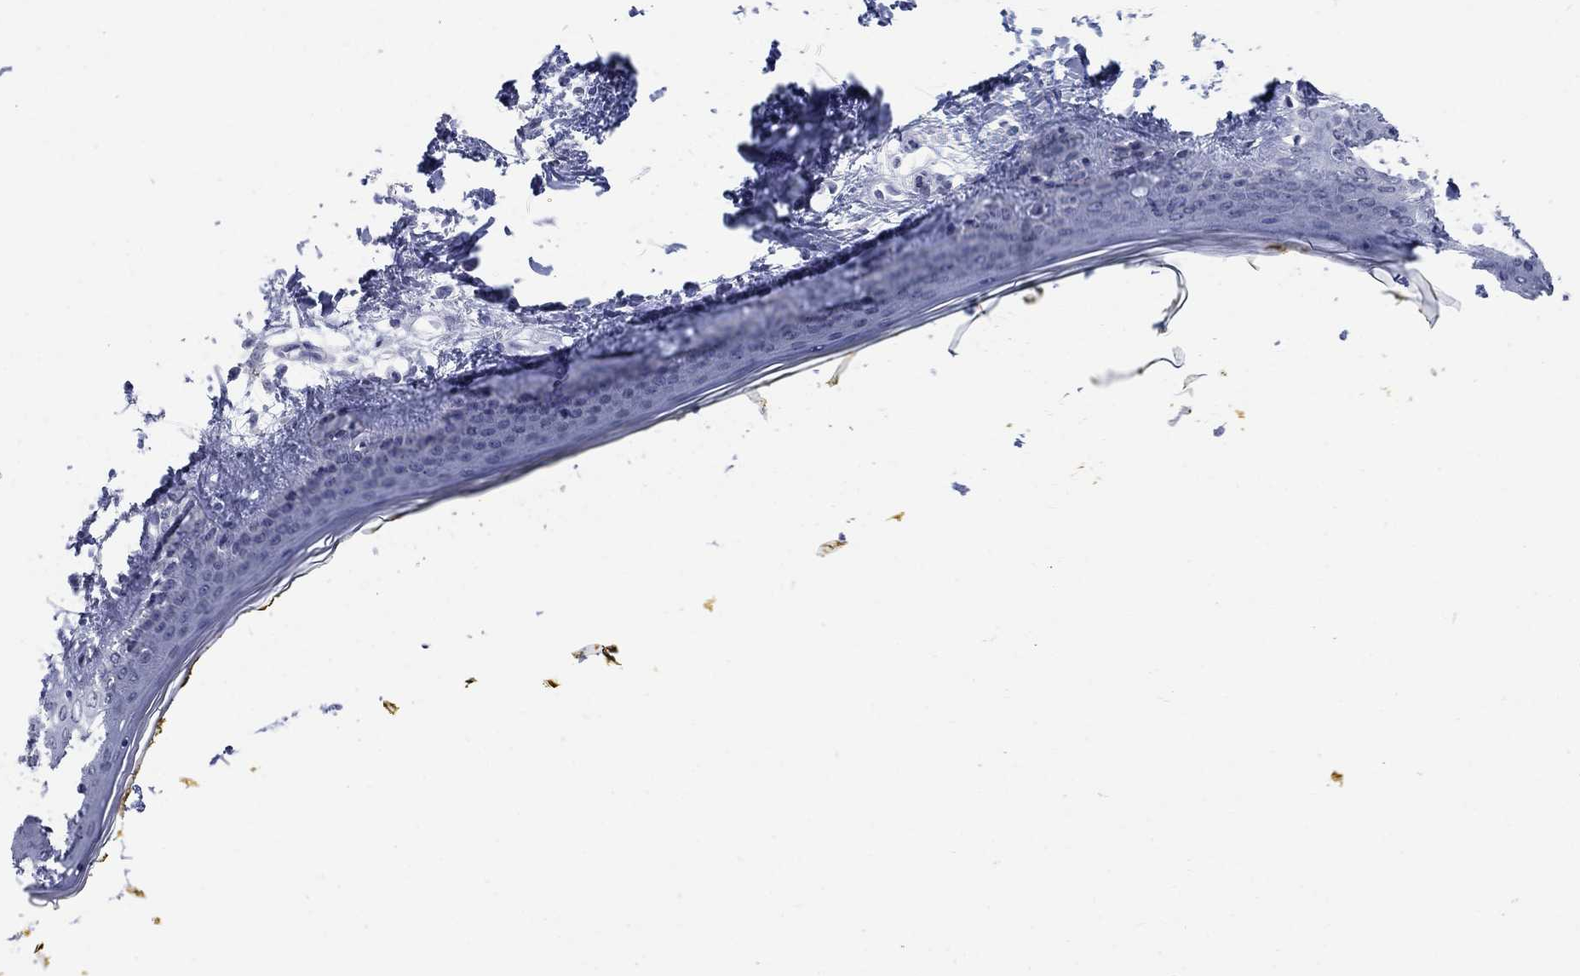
{"staining": {"intensity": "negative", "quantity": "none", "location": "none"}, "tissue": "skin", "cell_type": "Keratinocytes", "image_type": "normal", "snomed": [{"axis": "morphology", "description": "Normal tissue, NOS"}, {"axis": "topography", "description": "Skin"}], "caption": "High power microscopy image of an immunohistochemistry (IHC) histopathology image of normal skin, revealing no significant expression in keratinocytes.", "gene": "ATP6V1G2", "patient": {"sex": "female", "age": 34}}